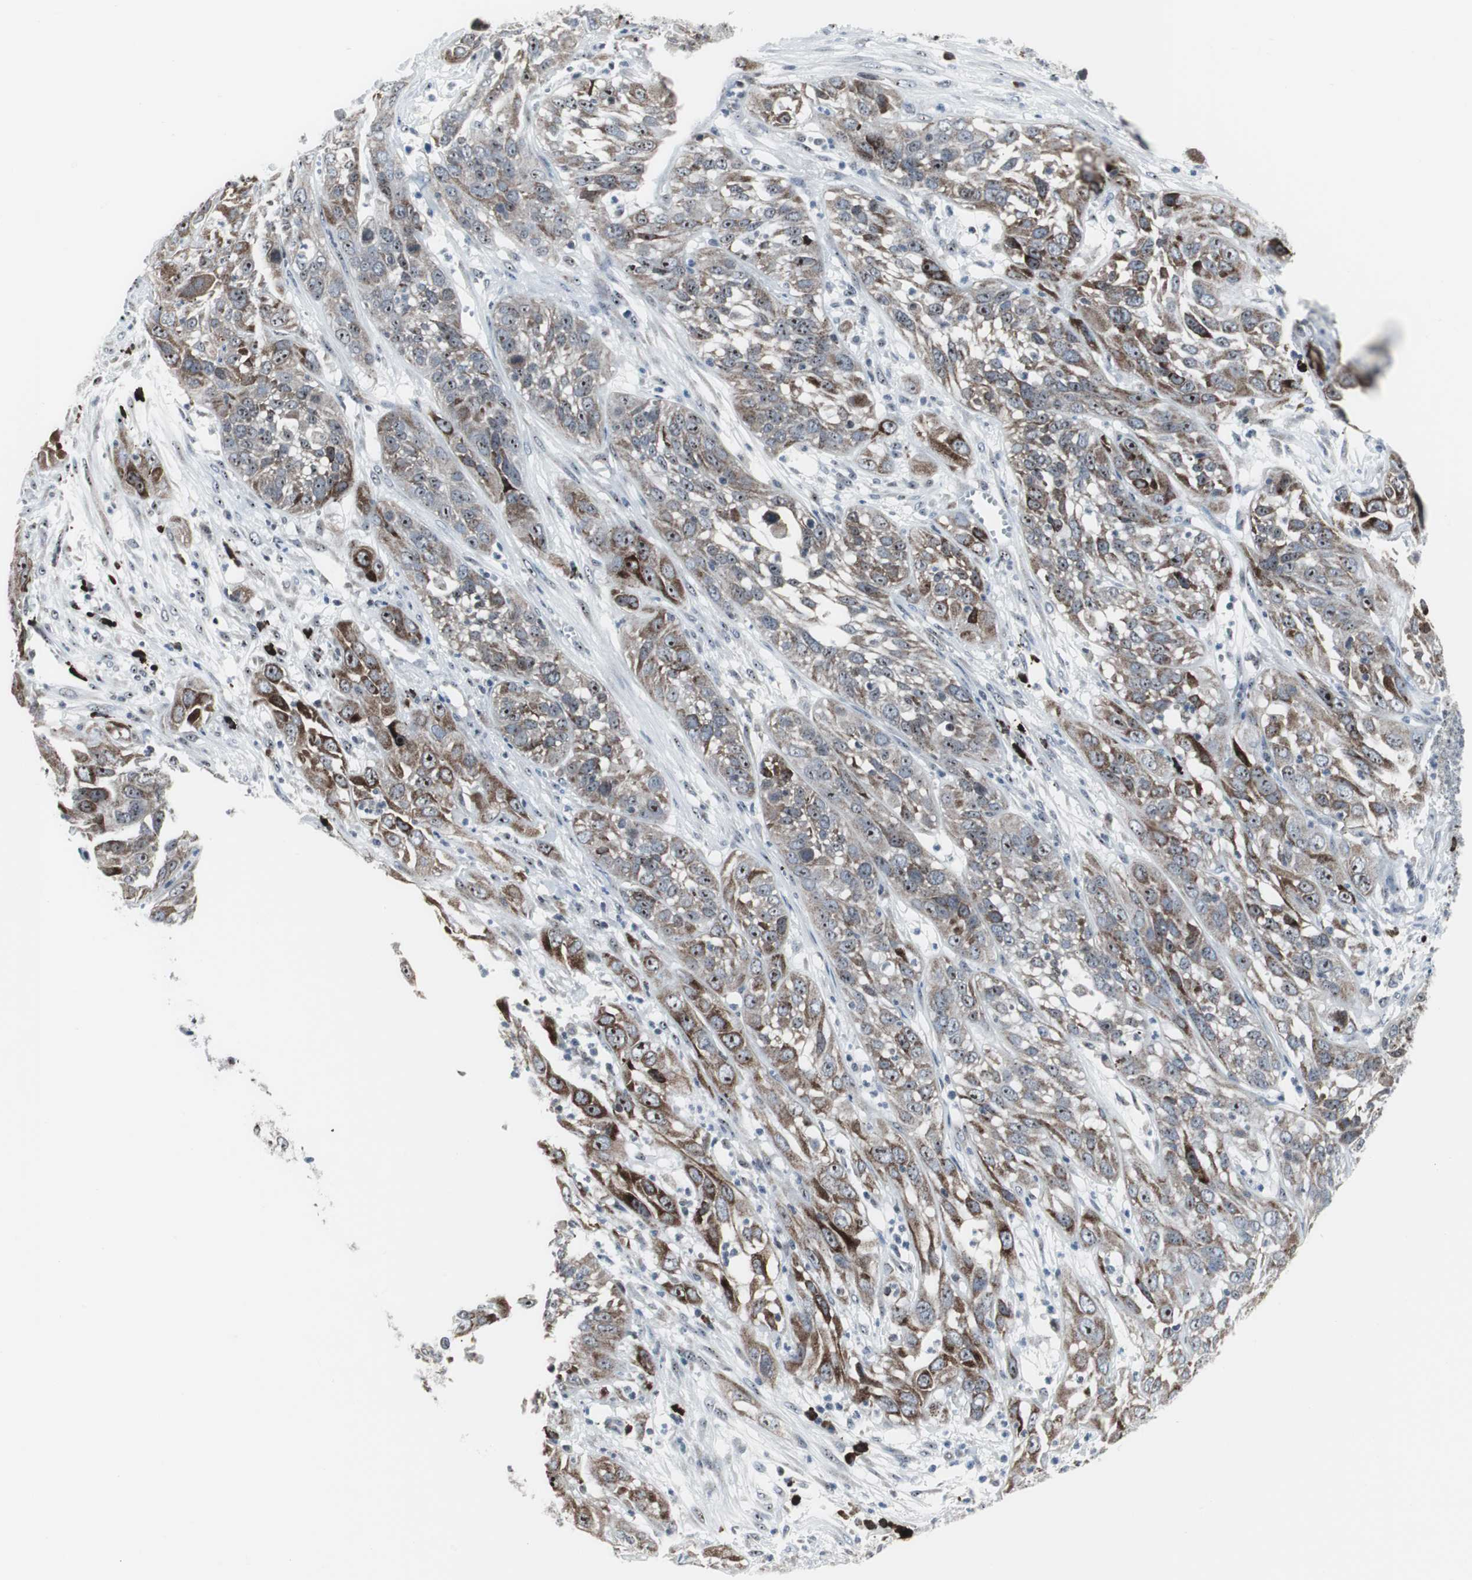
{"staining": {"intensity": "moderate", "quantity": ">75%", "location": "cytoplasmic/membranous"}, "tissue": "cervical cancer", "cell_type": "Tumor cells", "image_type": "cancer", "snomed": [{"axis": "morphology", "description": "Squamous cell carcinoma, NOS"}, {"axis": "topography", "description": "Cervix"}], "caption": "Tumor cells exhibit medium levels of moderate cytoplasmic/membranous expression in about >75% of cells in human squamous cell carcinoma (cervical).", "gene": "DOK1", "patient": {"sex": "female", "age": 32}}